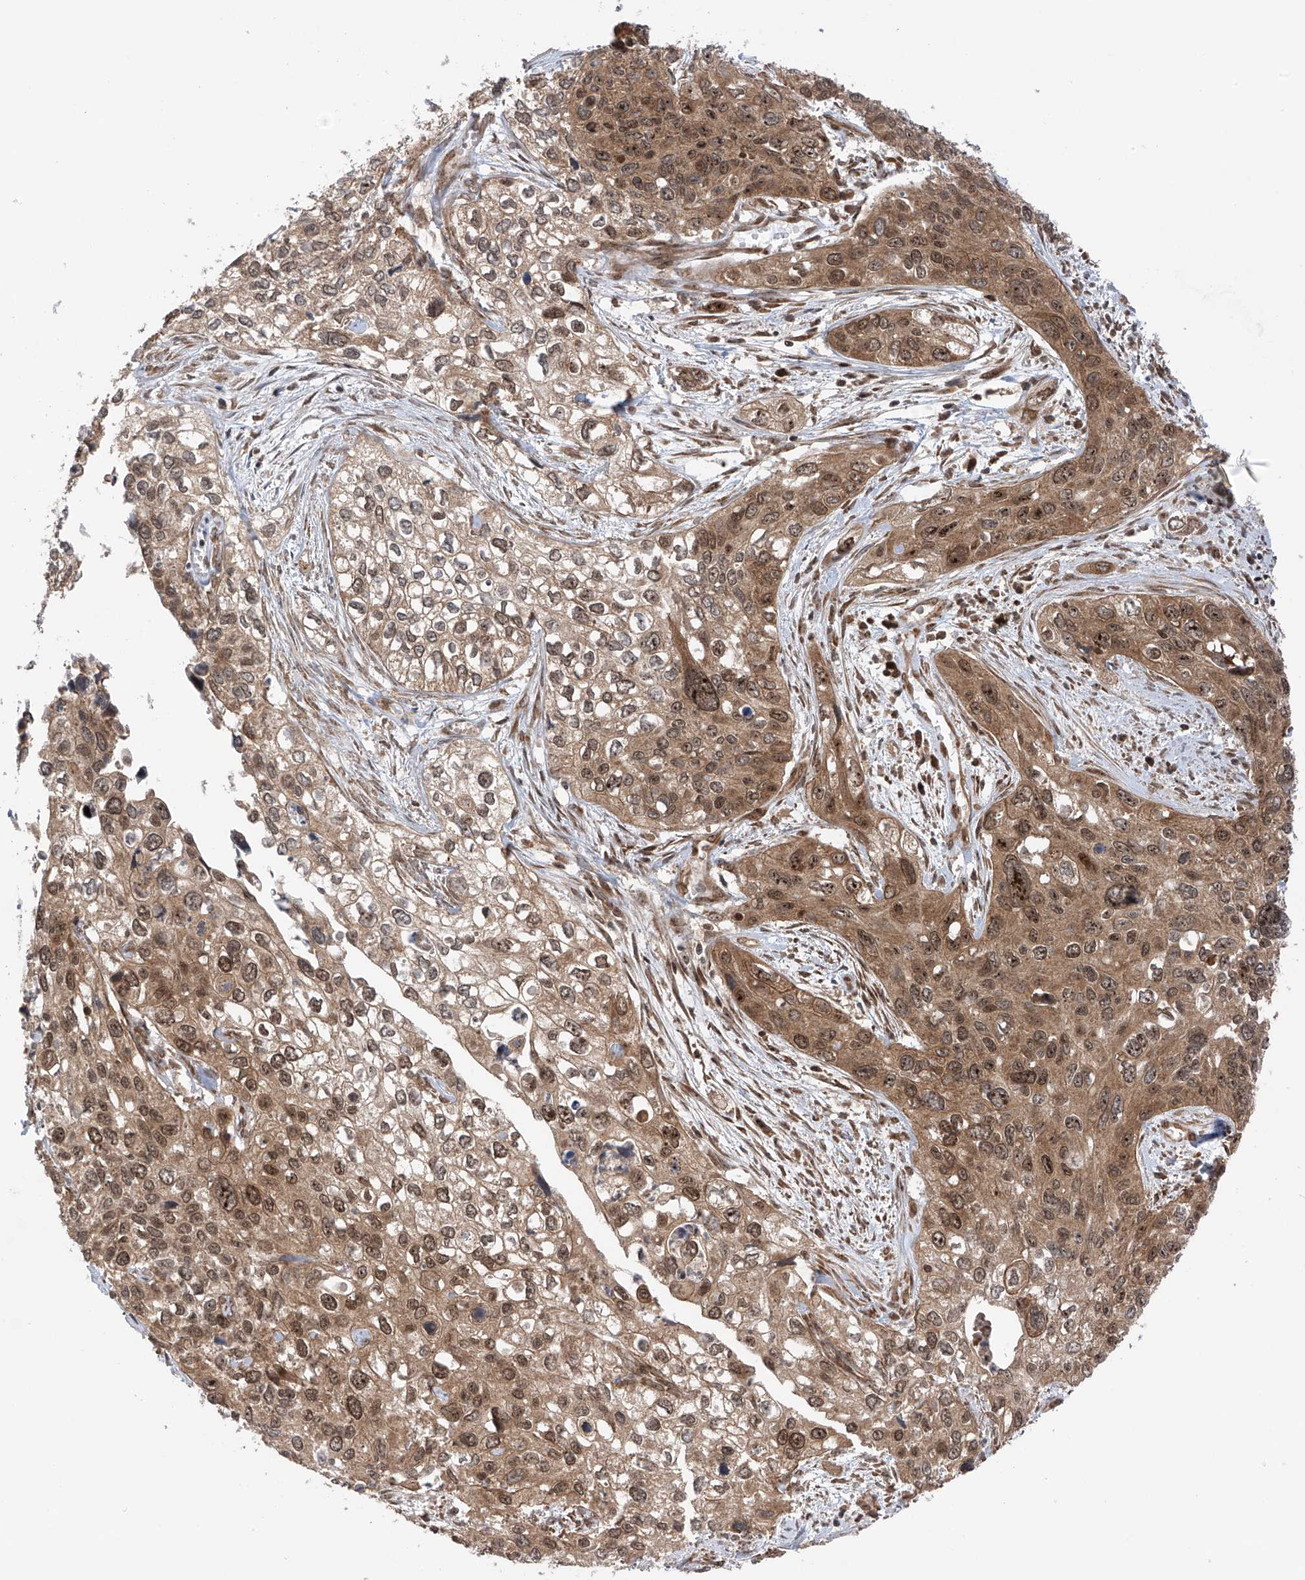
{"staining": {"intensity": "moderate", "quantity": ">75%", "location": "cytoplasmic/membranous,nuclear"}, "tissue": "cervical cancer", "cell_type": "Tumor cells", "image_type": "cancer", "snomed": [{"axis": "morphology", "description": "Squamous cell carcinoma, NOS"}, {"axis": "topography", "description": "Cervix"}], "caption": "Protein staining displays moderate cytoplasmic/membranous and nuclear staining in about >75% of tumor cells in cervical cancer.", "gene": "C1orf131", "patient": {"sex": "female", "age": 55}}